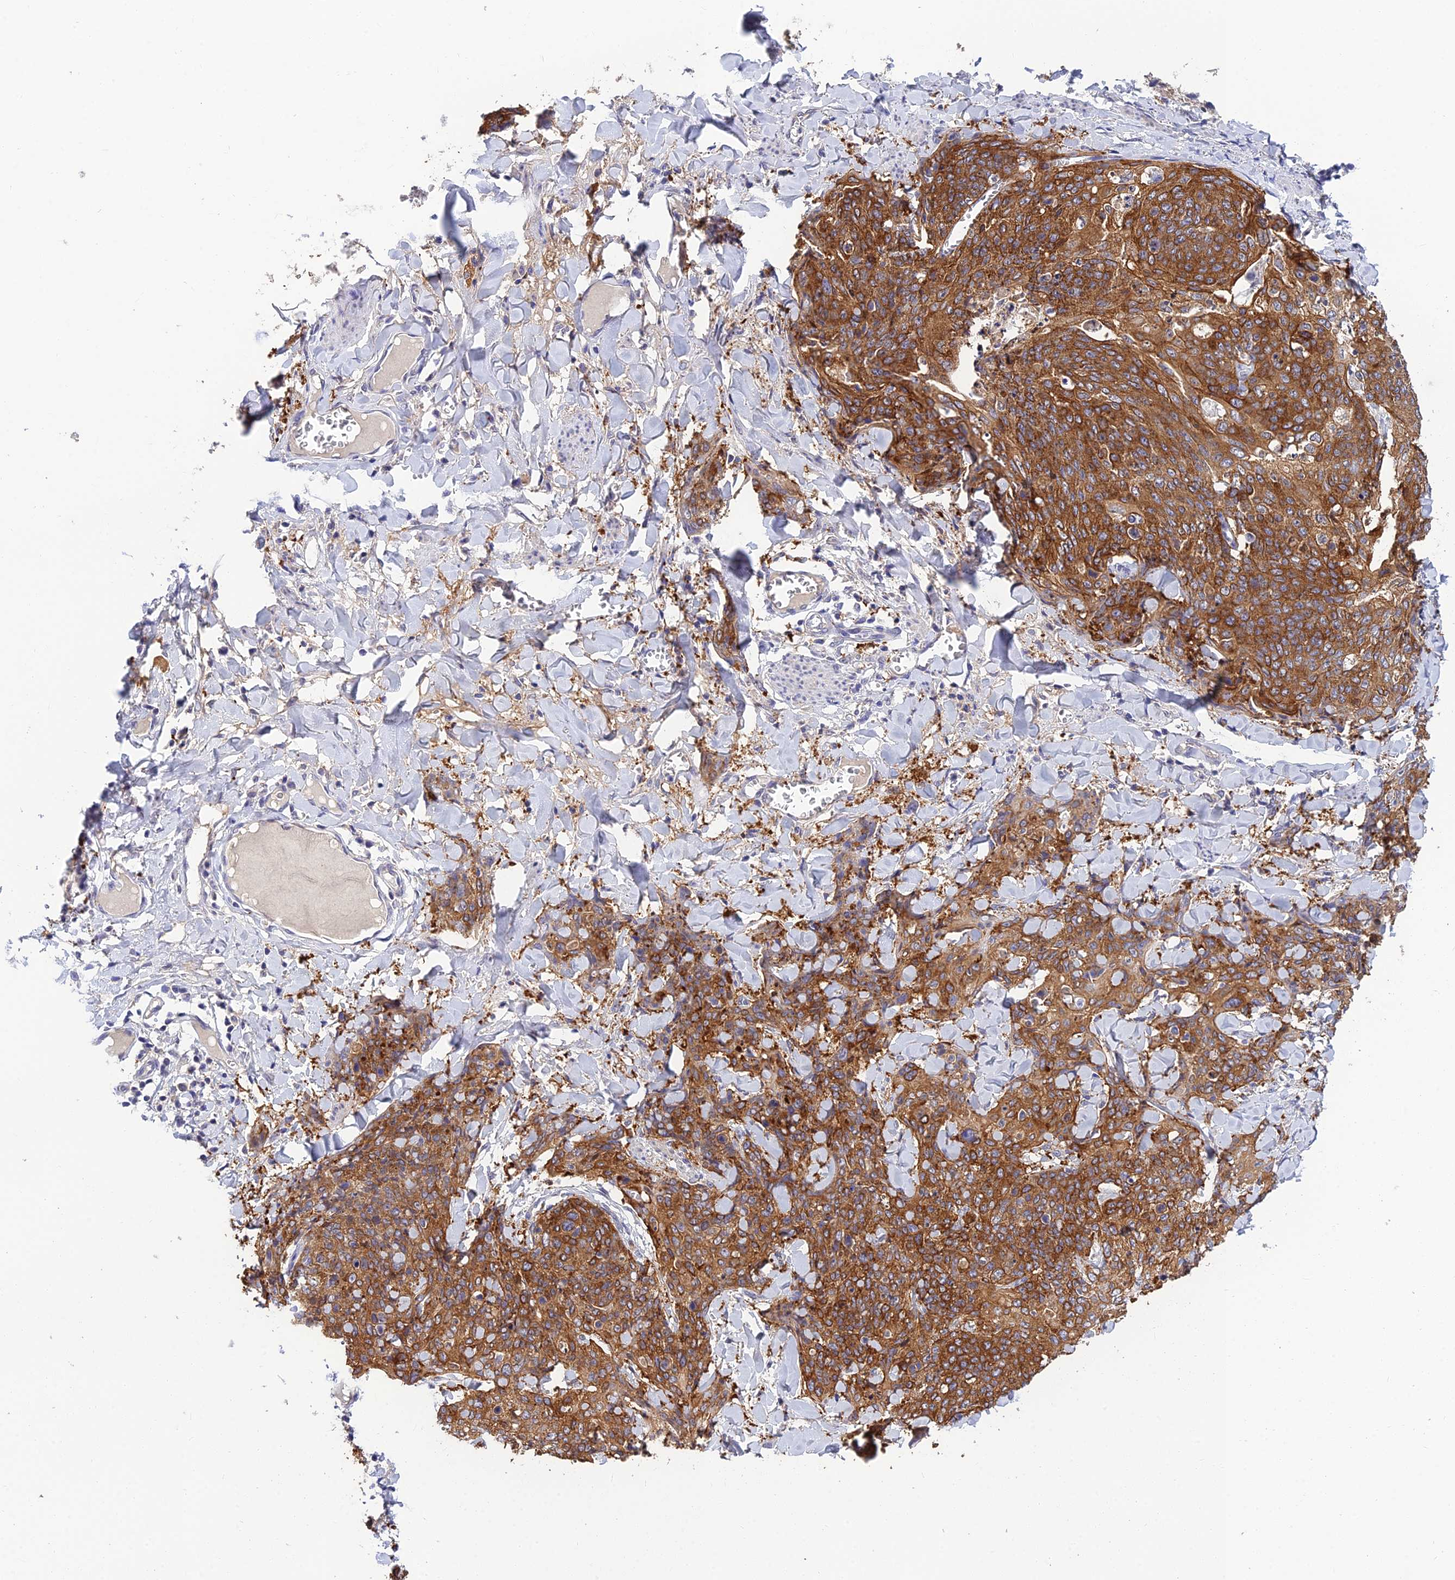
{"staining": {"intensity": "strong", "quantity": ">75%", "location": "cytoplasmic/membranous"}, "tissue": "skin cancer", "cell_type": "Tumor cells", "image_type": "cancer", "snomed": [{"axis": "morphology", "description": "Squamous cell carcinoma, NOS"}, {"axis": "topography", "description": "Skin"}, {"axis": "topography", "description": "Vulva"}], "caption": "This image displays squamous cell carcinoma (skin) stained with IHC to label a protein in brown. The cytoplasmic/membranous of tumor cells show strong positivity for the protein. Nuclei are counter-stained blue.", "gene": "HOXB1", "patient": {"sex": "female", "age": 85}}